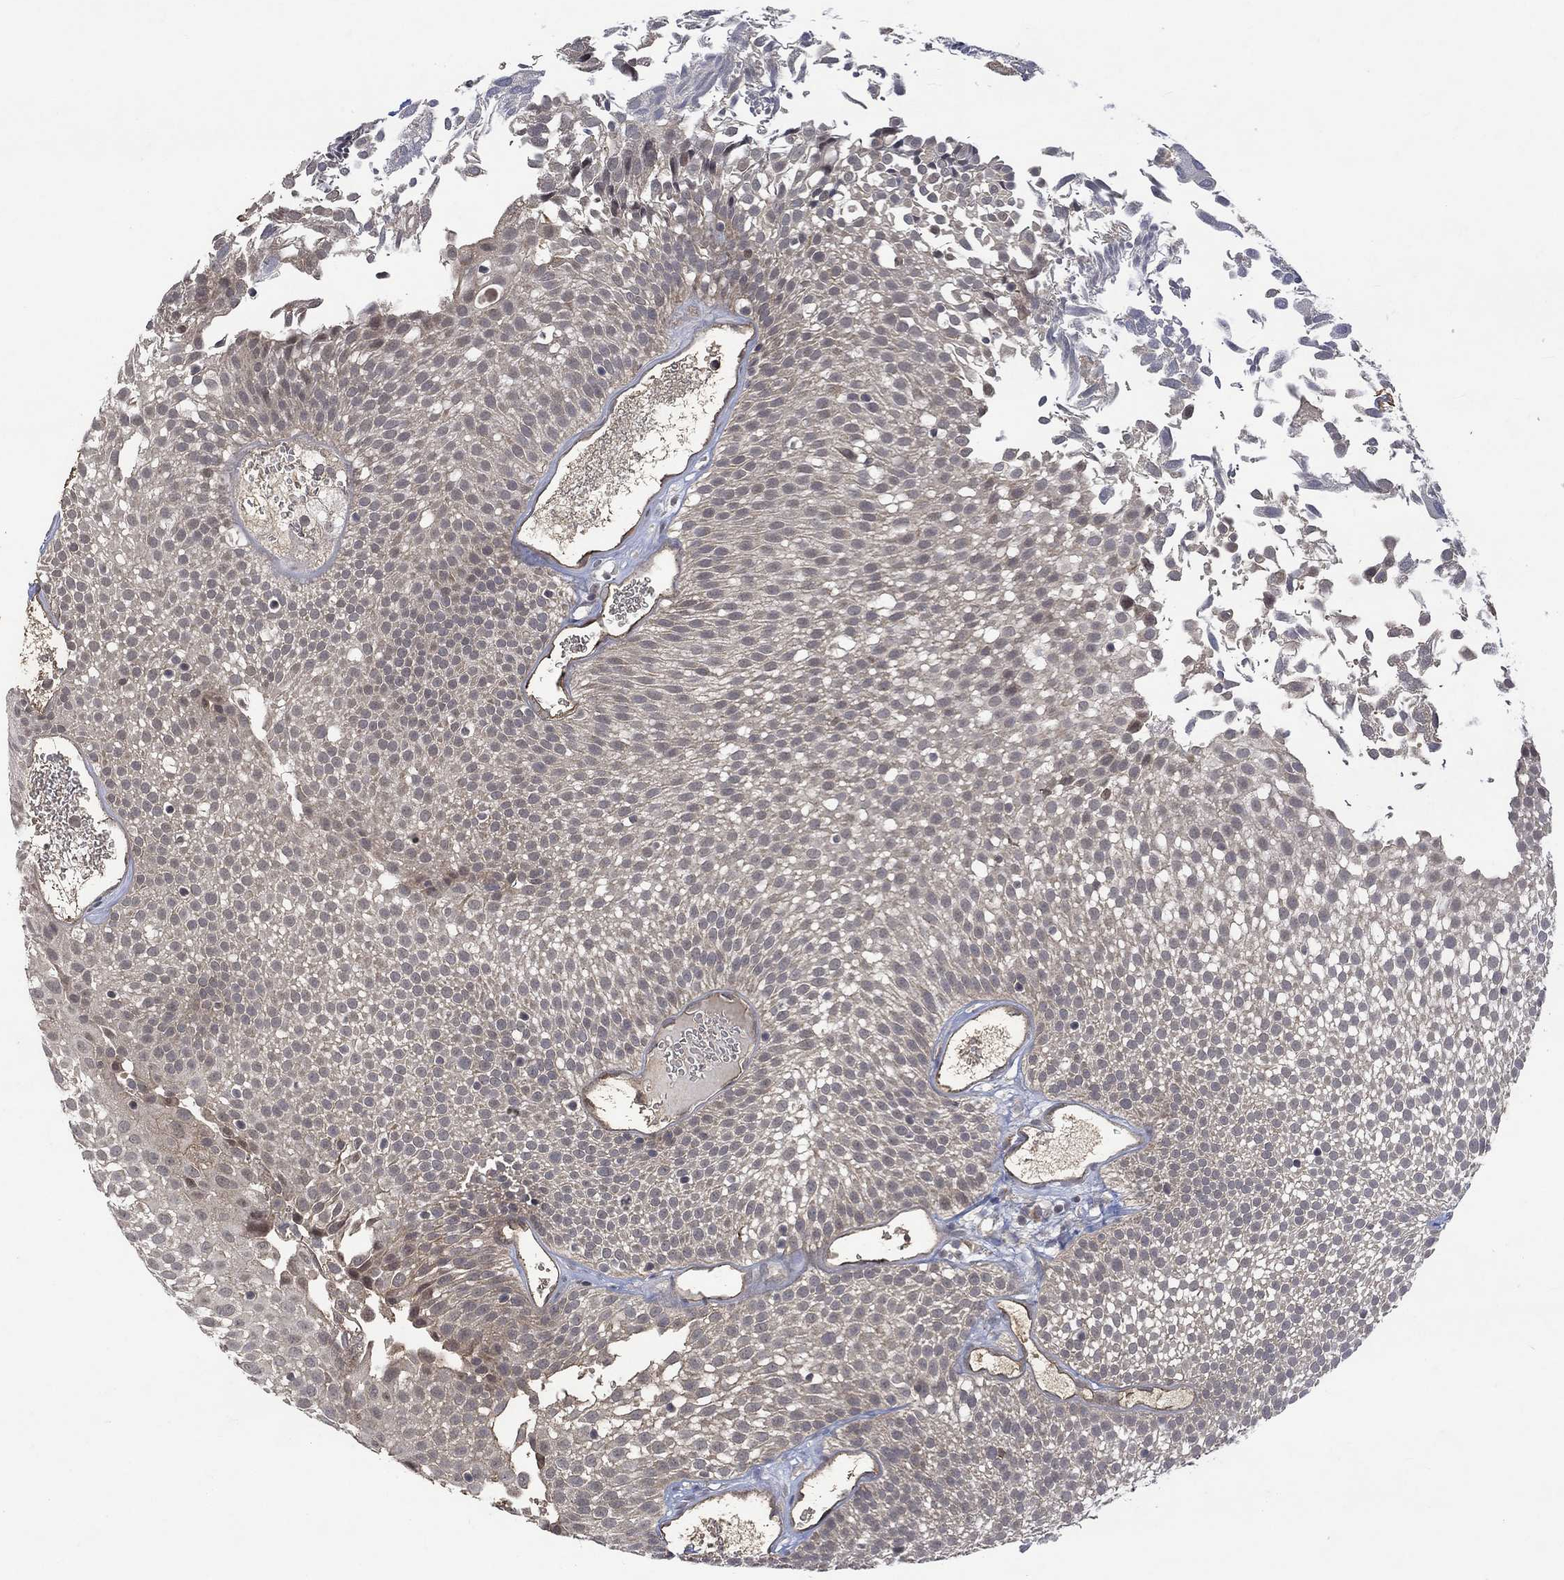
{"staining": {"intensity": "negative", "quantity": "none", "location": "none"}, "tissue": "urothelial cancer", "cell_type": "Tumor cells", "image_type": "cancer", "snomed": [{"axis": "morphology", "description": "Urothelial carcinoma, Low grade"}, {"axis": "topography", "description": "Urinary bladder"}], "caption": "An immunohistochemistry photomicrograph of urothelial cancer is shown. There is no staining in tumor cells of urothelial cancer.", "gene": "GRIN2D", "patient": {"sex": "male", "age": 52}}